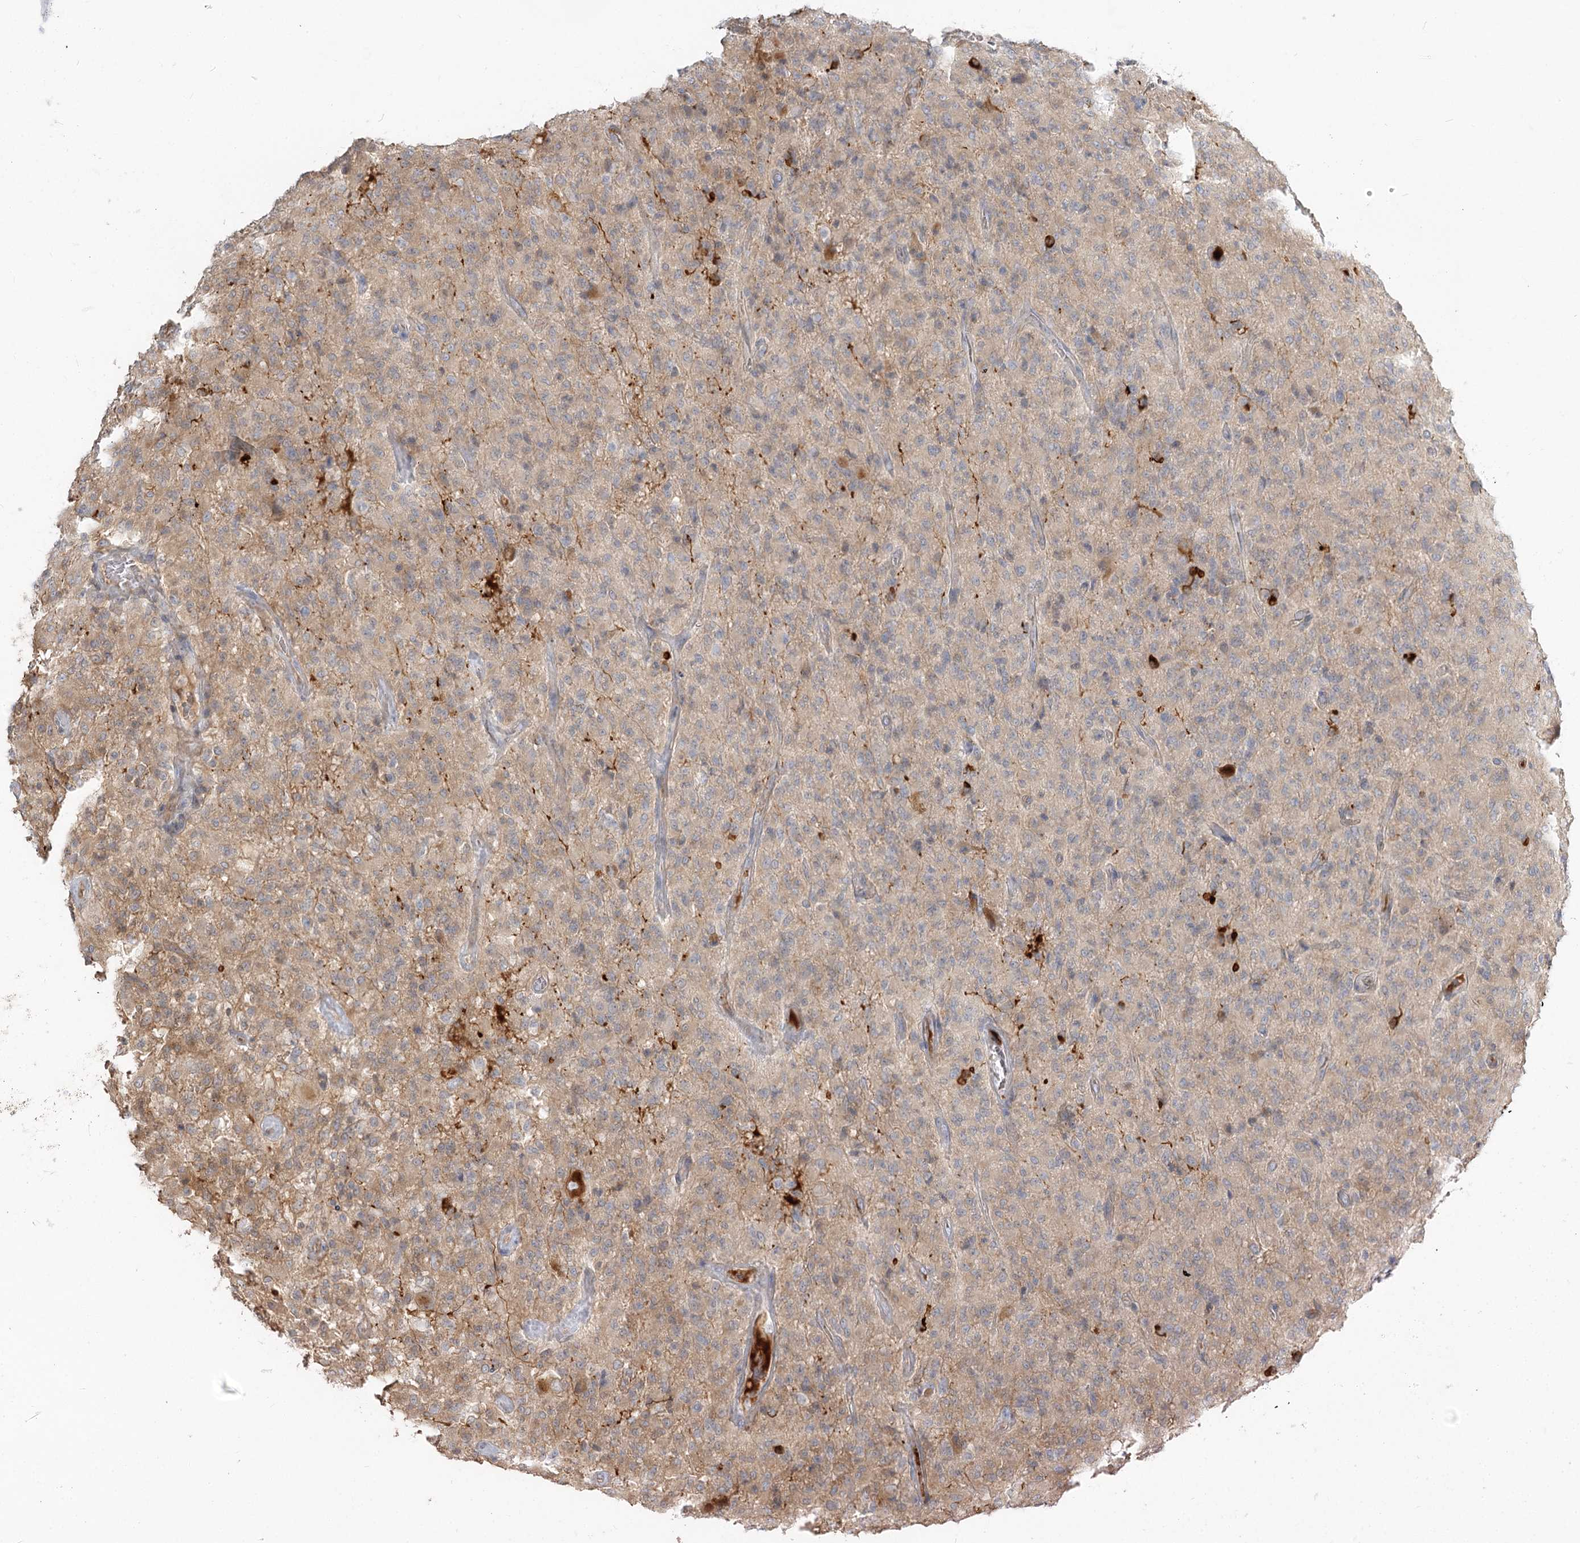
{"staining": {"intensity": "weak", "quantity": "<25%", "location": "cytoplasmic/membranous"}, "tissue": "glioma", "cell_type": "Tumor cells", "image_type": "cancer", "snomed": [{"axis": "morphology", "description": "Glioma, malignant, High grade"}, {"axis": "topography", "description": "Brain"}], "caption": "A high-resolution photomicrograph shows immunohistochemistry staining of high-grade glioma (malignant), which reveals no significant staining in tumor cells.", "gene": "GUCY2C", "patient": {"sex": "female", "age": 57}}